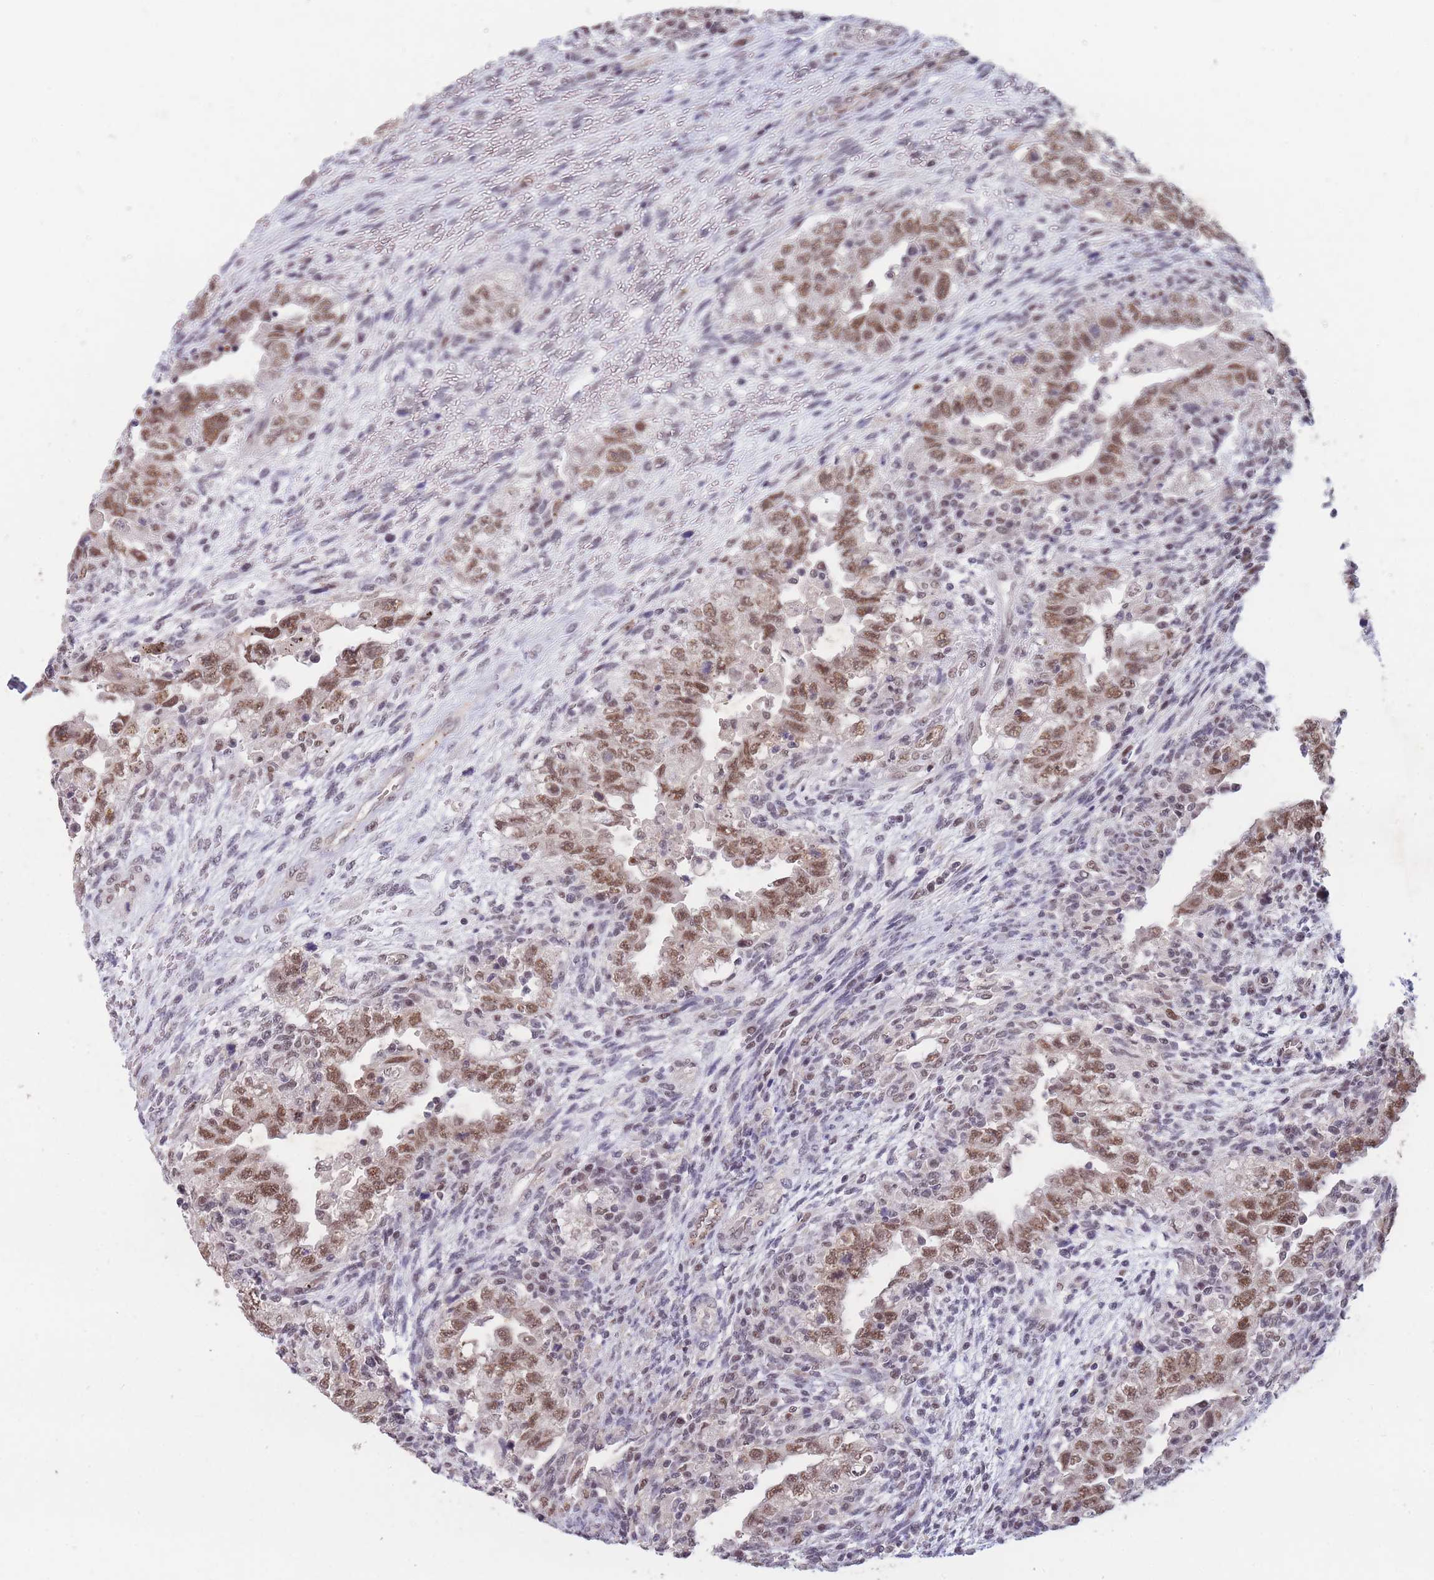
{"staining": {"intensity": "moderate", "quantity": ">75%", "location": "nuclear"}, "tissue": "testis cancer", "cell_type": "Tumor cells", "image_type": "cancer", "snomed": [{"axis": "morphology", "description": "Carcinoma, Embryonal, NOS"}, {"axis": "topography", "description": "Testis"}], "caption": "There is medium levels of moderate nuclear staining in tumor cells of testis embryonal carcinoma, as demonstrated by immunohistochemical staining (brown color).", "gene": "SNRPA1", "patient": {"sex": "male", "age": 26}}